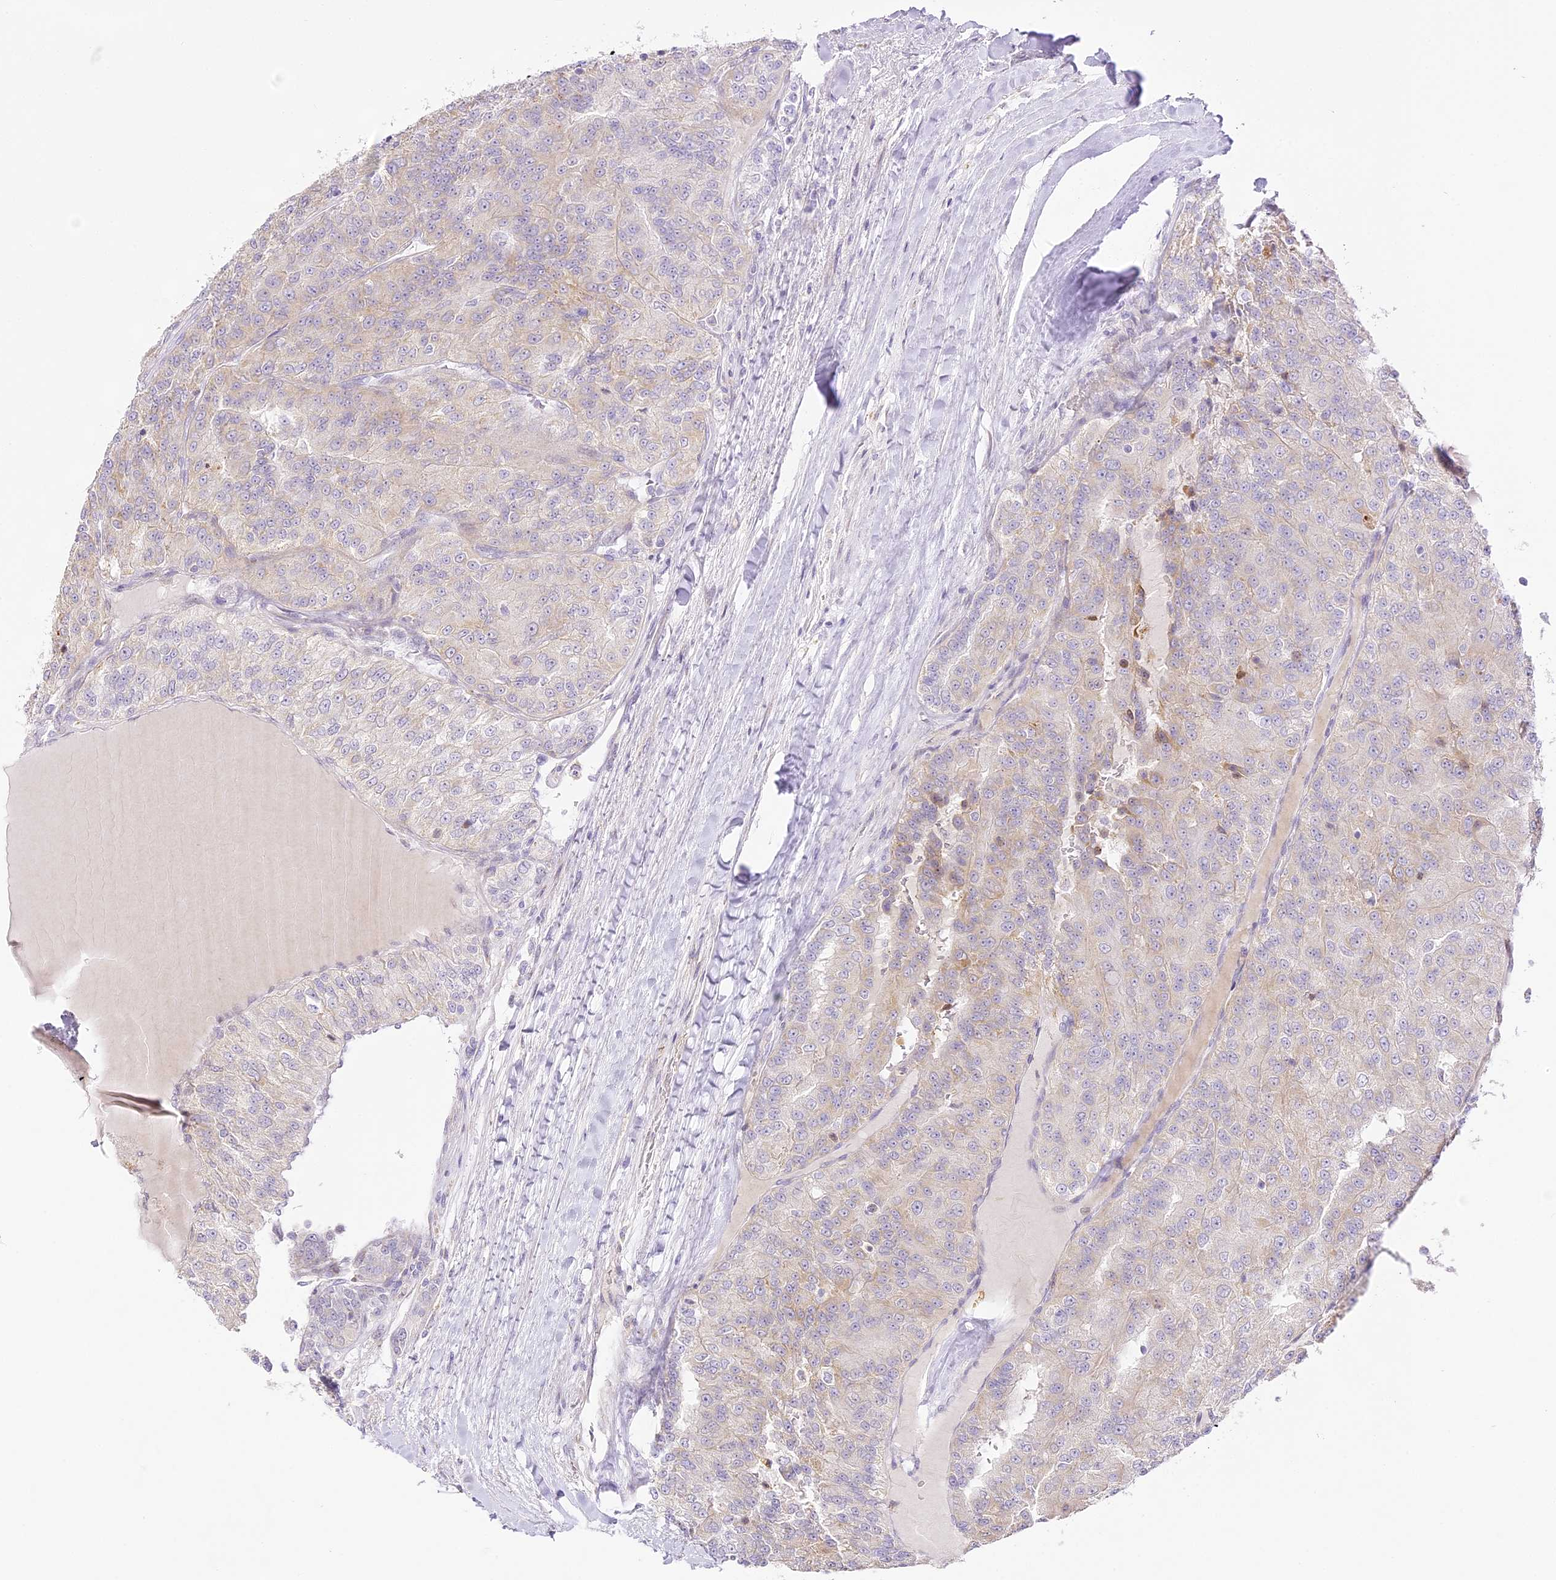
{"staining": {"intensity": "weak", "quantity": "<25%", "location": "cytoplasmic/membranous"}, "tissue": "renal cancer", "cell_type": "Tumor cells", "image_type": "cancer", "snomed": [{"axis": "morphology", "description": "Adenocarcinoma, NOS"}, {"axis": "topography", "description": "Kidney"}], "caption": "Micrograph shows no significant protein positivity in tumor cells of renal adenocarcinoma.", "gene": "CCDC30", "patient": {"sex": "female", "age": 63}}